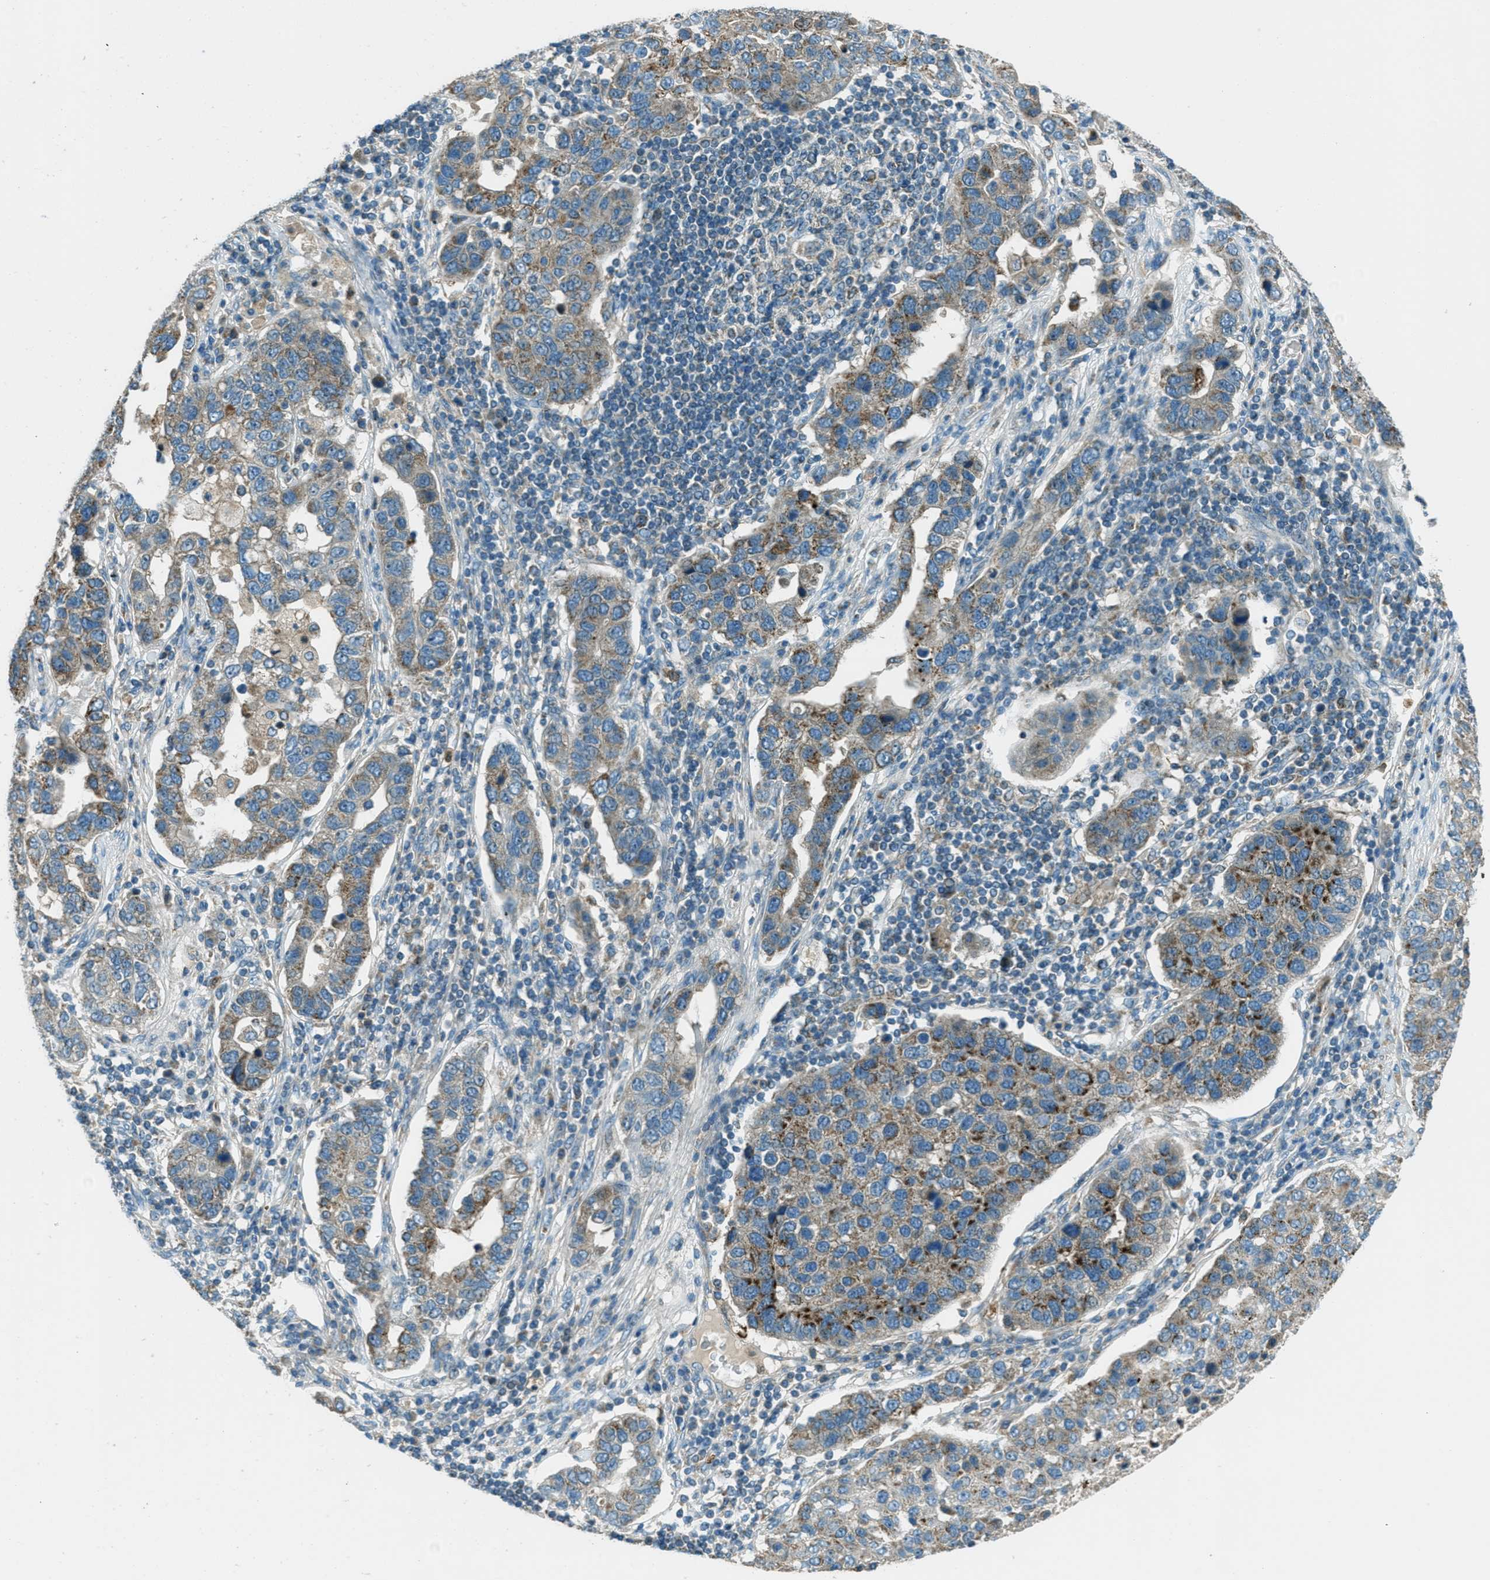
{"staining": {"intensity": "moderate", "quantity": "25%-75%", "location": "cytoplasmic/membranous"}, "tissue": "pancreatic cancer", "cell_type": "Tumor cells", "image_type": "cancer", "snomed": [{"axis": "morphology", "description": "Adenocarcinoma, NOS"}, {"axis": "topography", "description": "Pancreas"}], "caption": "A micrograph of adenocarcinoma (pancreatic) stained for a protein exhibits moderate cytoplasmic/membranous brown staining in tumor cells.", "gene": "FAR1", "patient": {"sex": "female", "age": 61}}